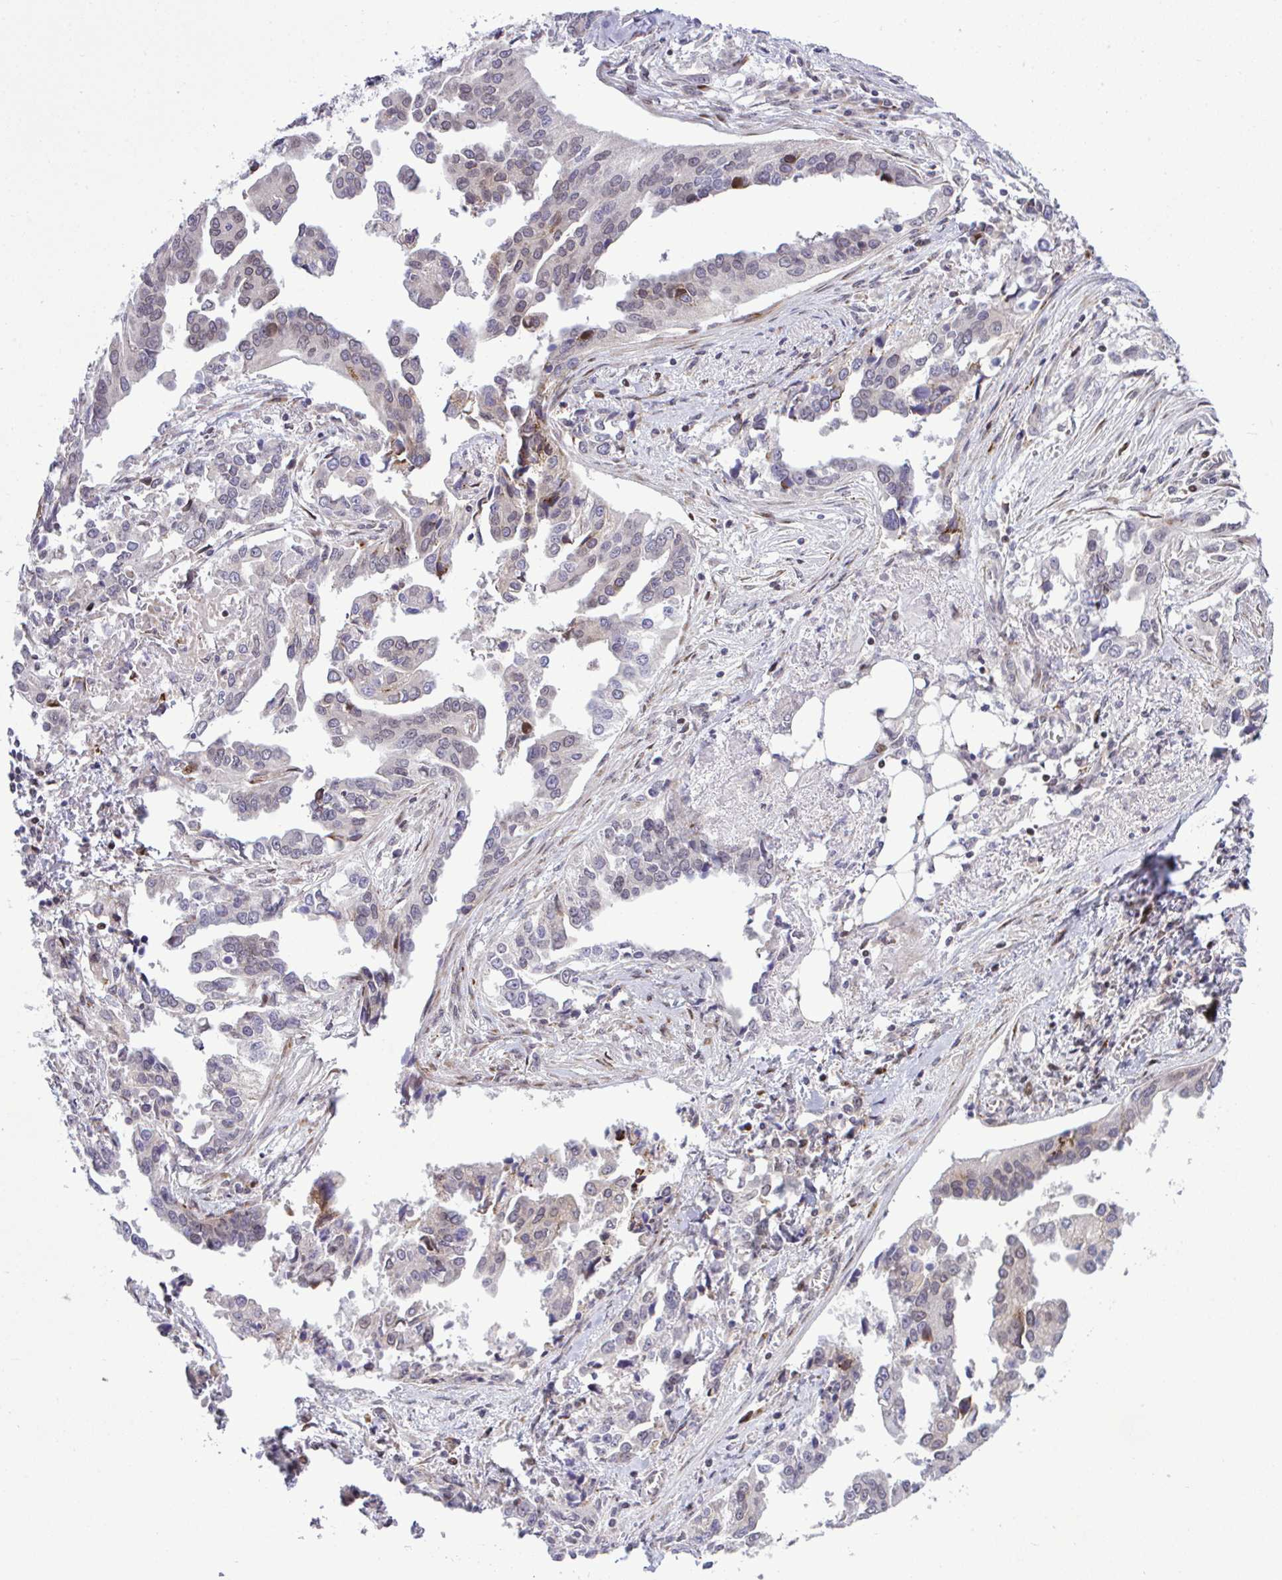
{"staining": {"intensity": "weak", "quantity": "<25%", "location": "nuclear"}, "tissue": "ovarian cancer", "cell_type": "Tumor cells", "image_type": "cancer", "snomed": [{"axis": "morphology", "description": "Cystadenocarcinoma, serous, NOS"}, {"axis": "topography", "description": "Ovary"}], "caption": "DAB (3,3'-diaminobenzidine) immunohistochemical staining of serous cystadenocarcinoma (ovarian) shows no significant staining in tumor cells.", "gene": "CASTOR2", "patient": {"sex": "female", "age": 75}}